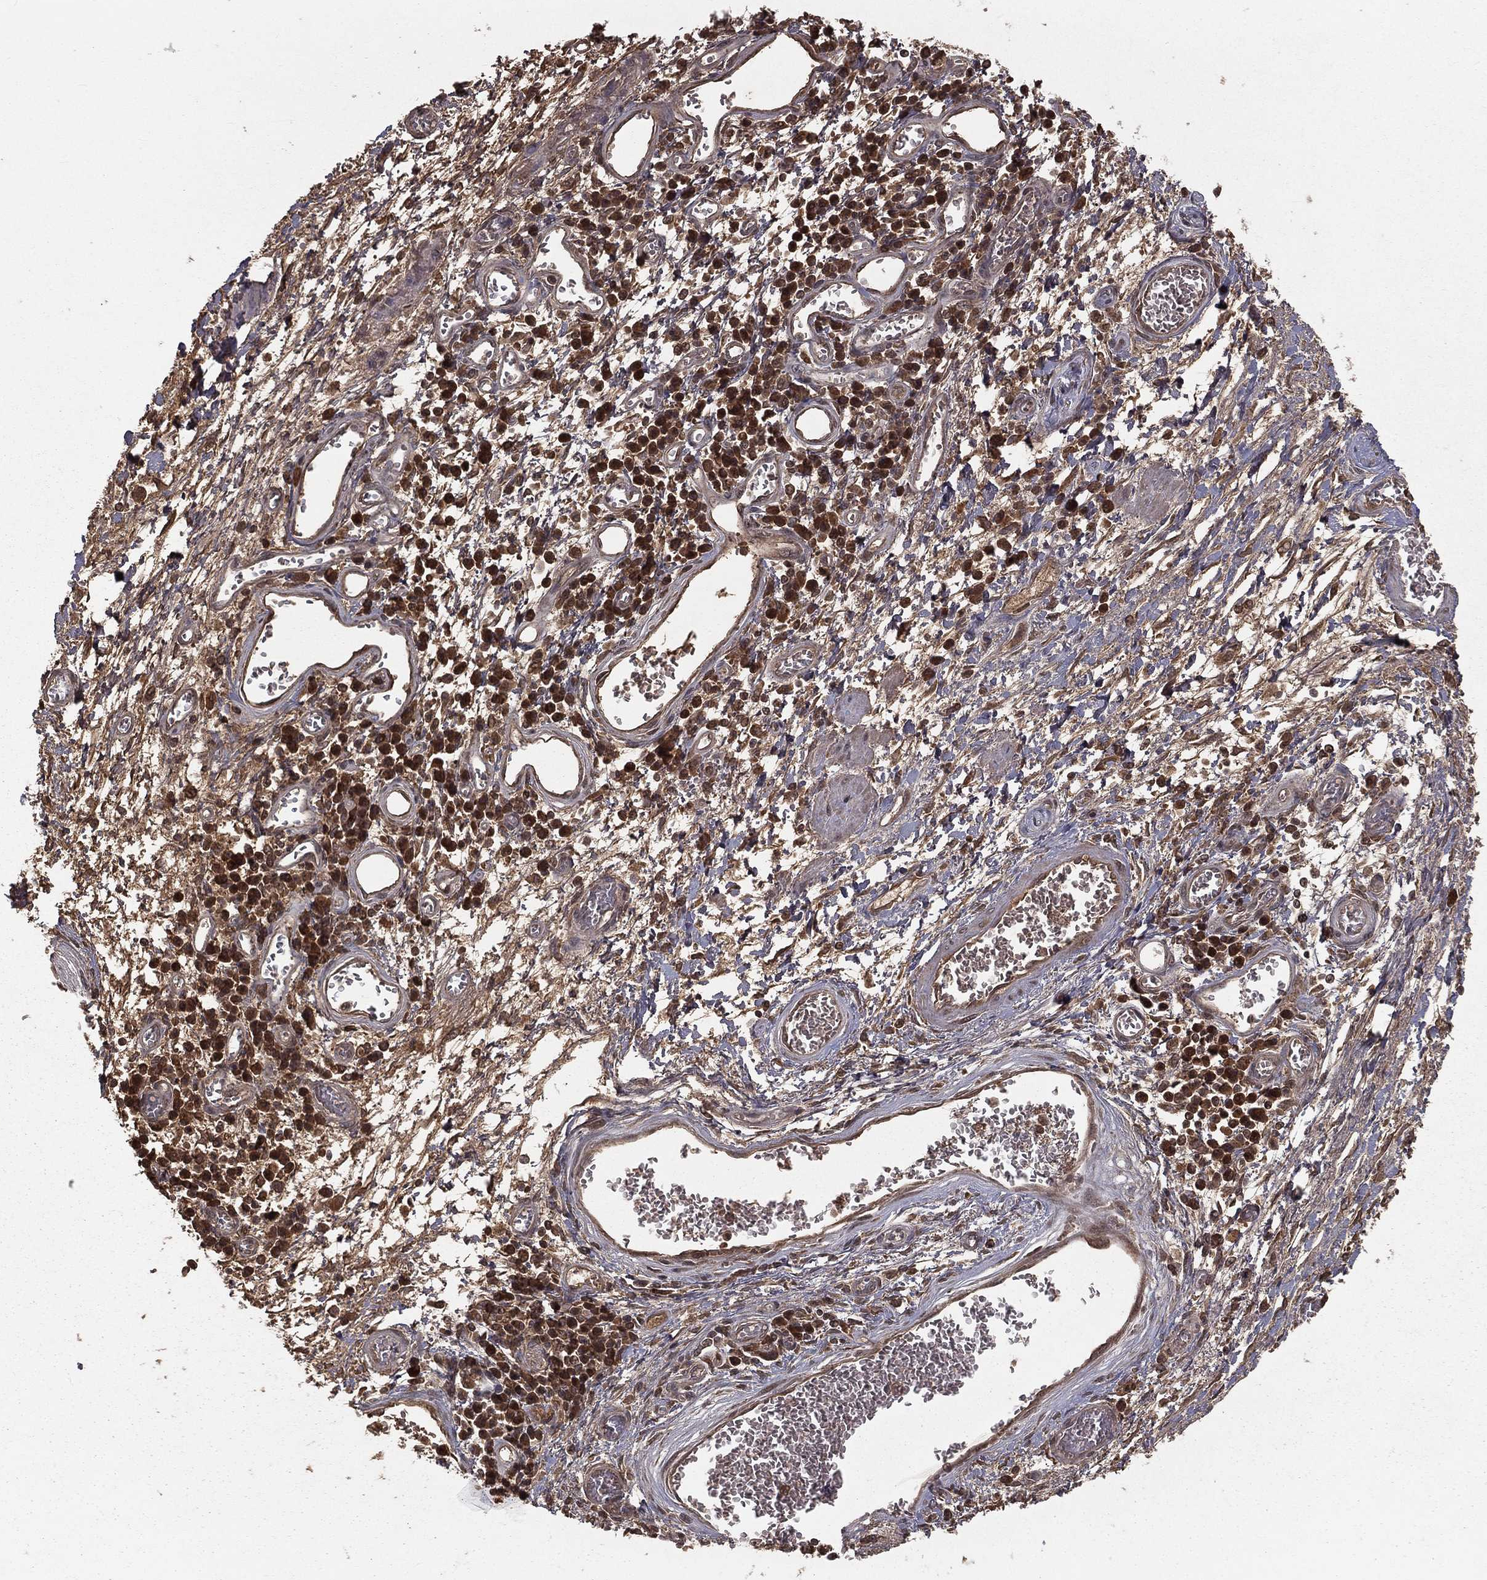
{"staining": {"intensity": "moderate", "quantity": "25%-75%", "location": "cytoplasmic/membranous"}, "tissue": "skin", "cell_type": "Epidermal cells", "image_type": "normal", "snomed": [{"axis": "morphology", "description": "Normal tissue, NOS"}, {"axis": "morphology", "description": "Adenocarcinoma, NOS"}, {"axis": "topography", "description": "Rectum"}, {"axis": "topography", "description": "Anal"}], "caption": "A photomicrograph showing moderate cytoplasmic/membranous positivity in approximately 25%-75% of epidermal cells in benign skin, as visualized by brown immunohistochemical staining.", "gene": "ZDHHC15", "patient": {"sex": "female", "age": 68}}